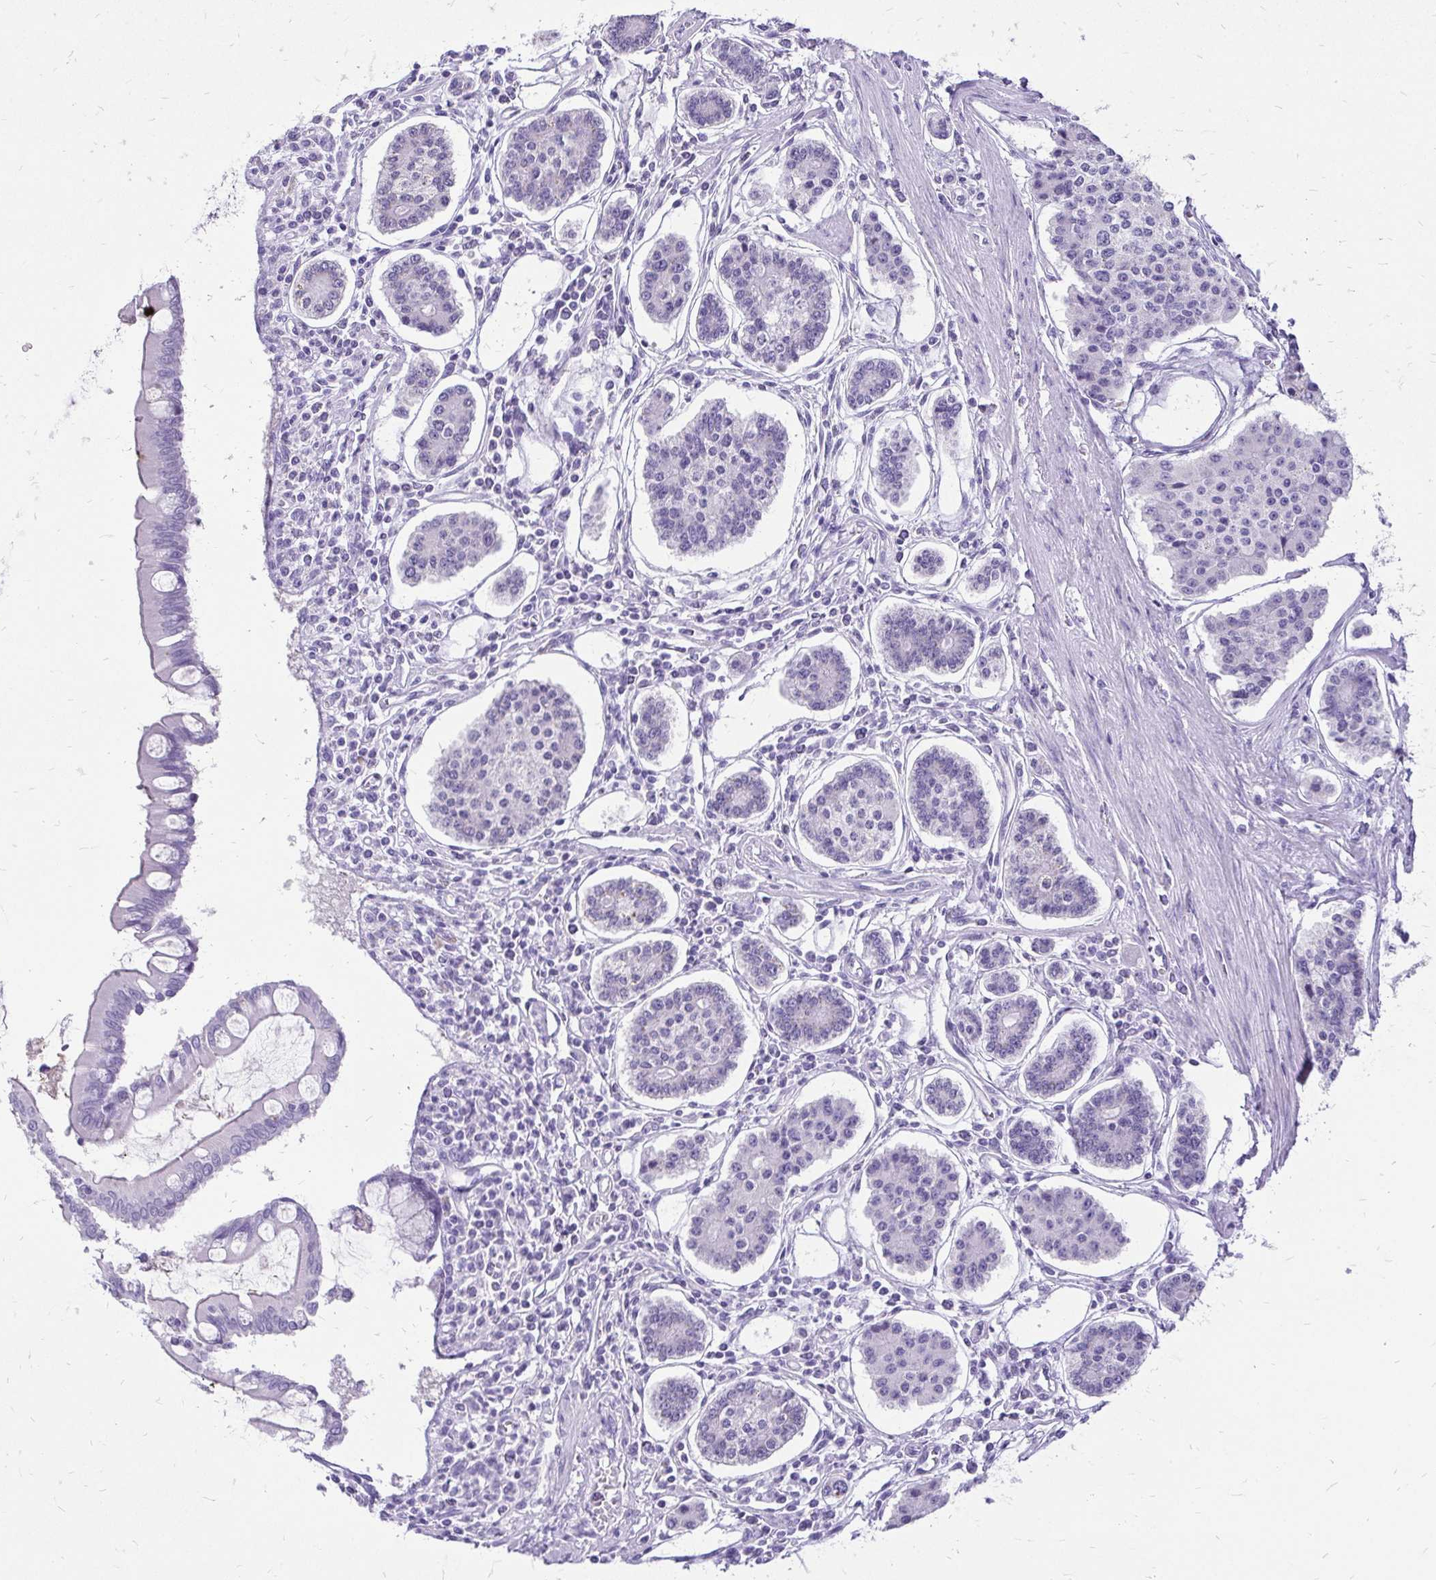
{"staining": {"intensity": "negative", "quantity": "none", "location": "none"}, "tissue": "carcinoid", "cell_type": "Tumor cells", "image_type": "cancer", "snomed": [{"axis": "morphology", "description": "Carcinoid, malignant, NOS"}, {"axis": "topography", "description": "Small intestine"}], "caption": "Immunohistochemistry (IHC) of human carcinoid shows no staining in tumor cells.", "gene": "SLC32A1", "patient": {"sex": "female", "age": 65}}